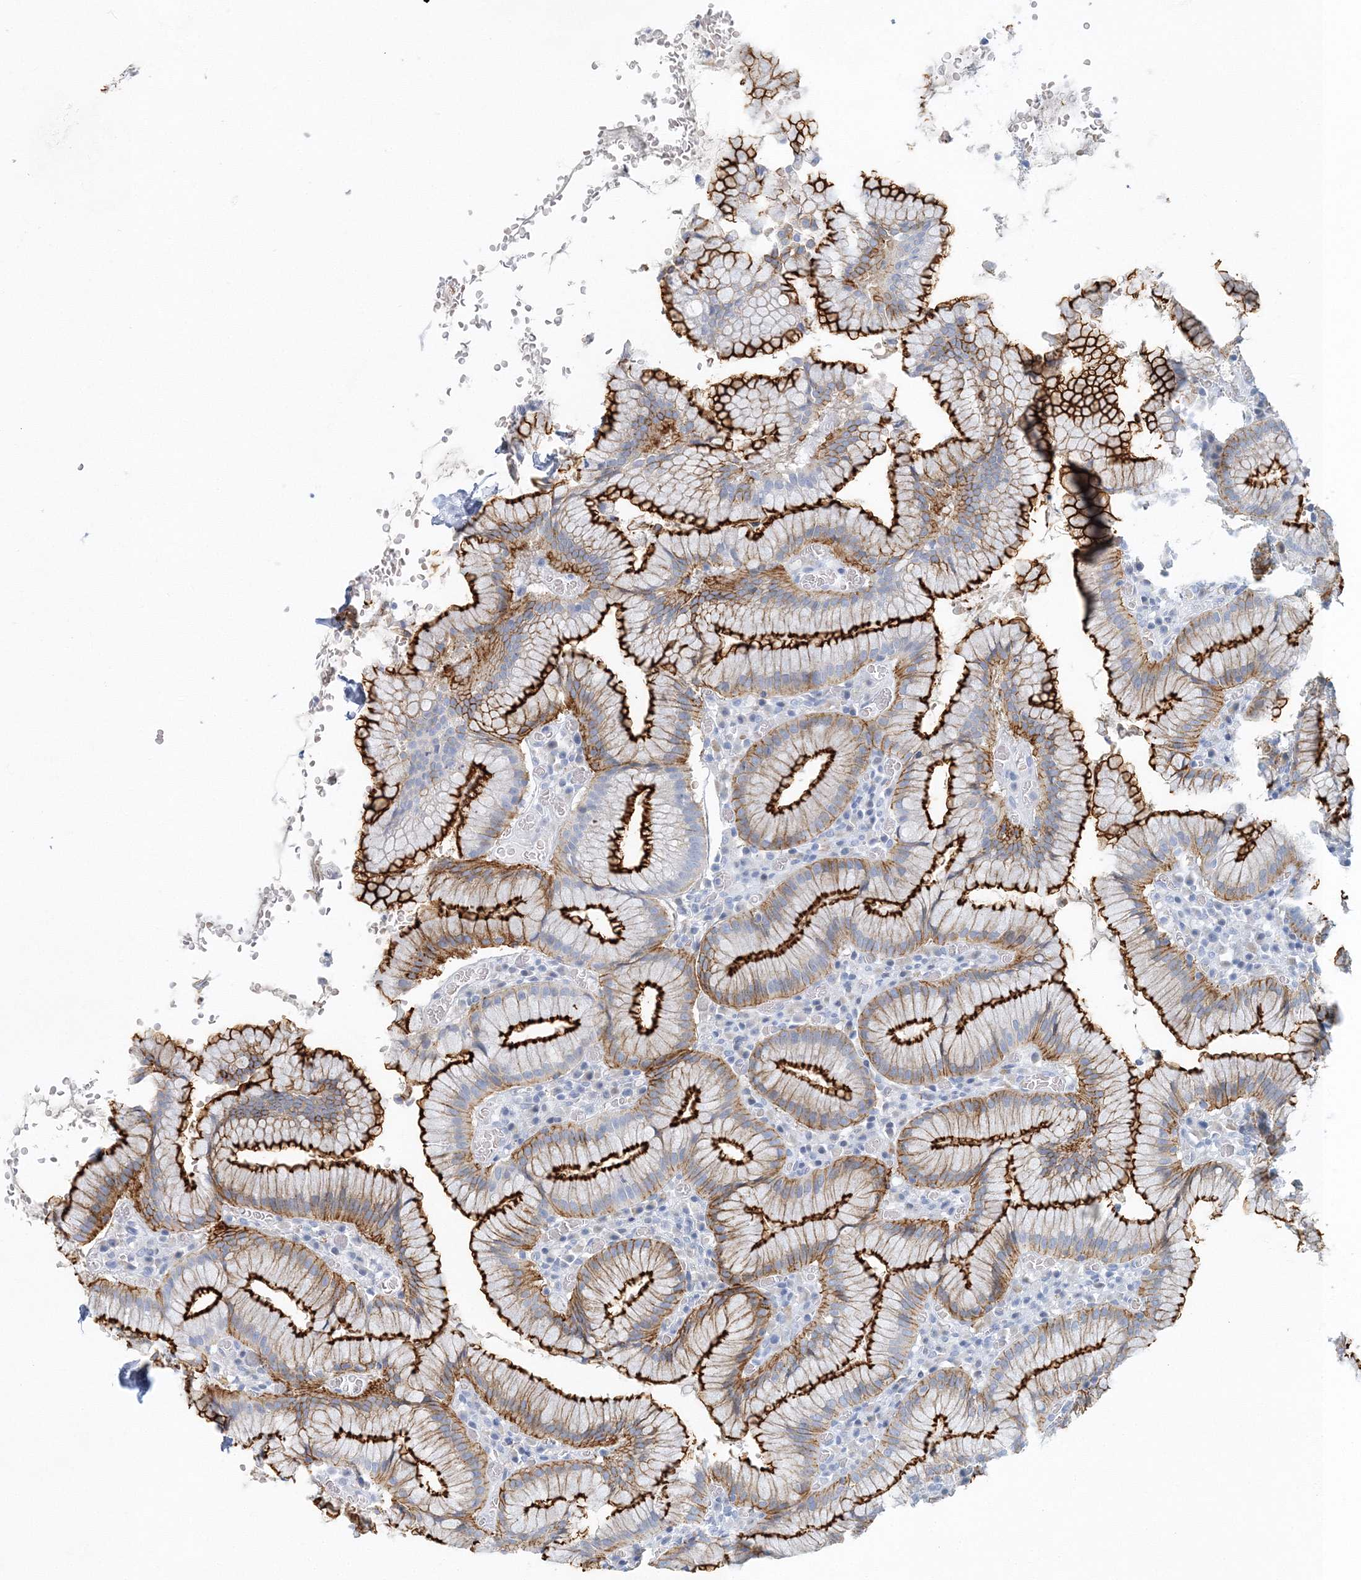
{"staining": {"intensity": "strong", "quantity": "25%-75%", "location": "cytoplasmic/membranous"}, "tissue": "stomach", "cell_type": "Glandular cells", "image_type": "normal", "snomed": [{"axis": "morphology", "description": "Normal tissue, NOS"}, {"axis": "topography", "description": "Stomach"}], "caption": "The histopathology image exhibits staining of unremarkable stomach, revealing strong cytoplasmic/membranous protein staining (brown color) within glandular cells.", "gene": "VILL", "patient": {"sex": "male", "age": 55}}